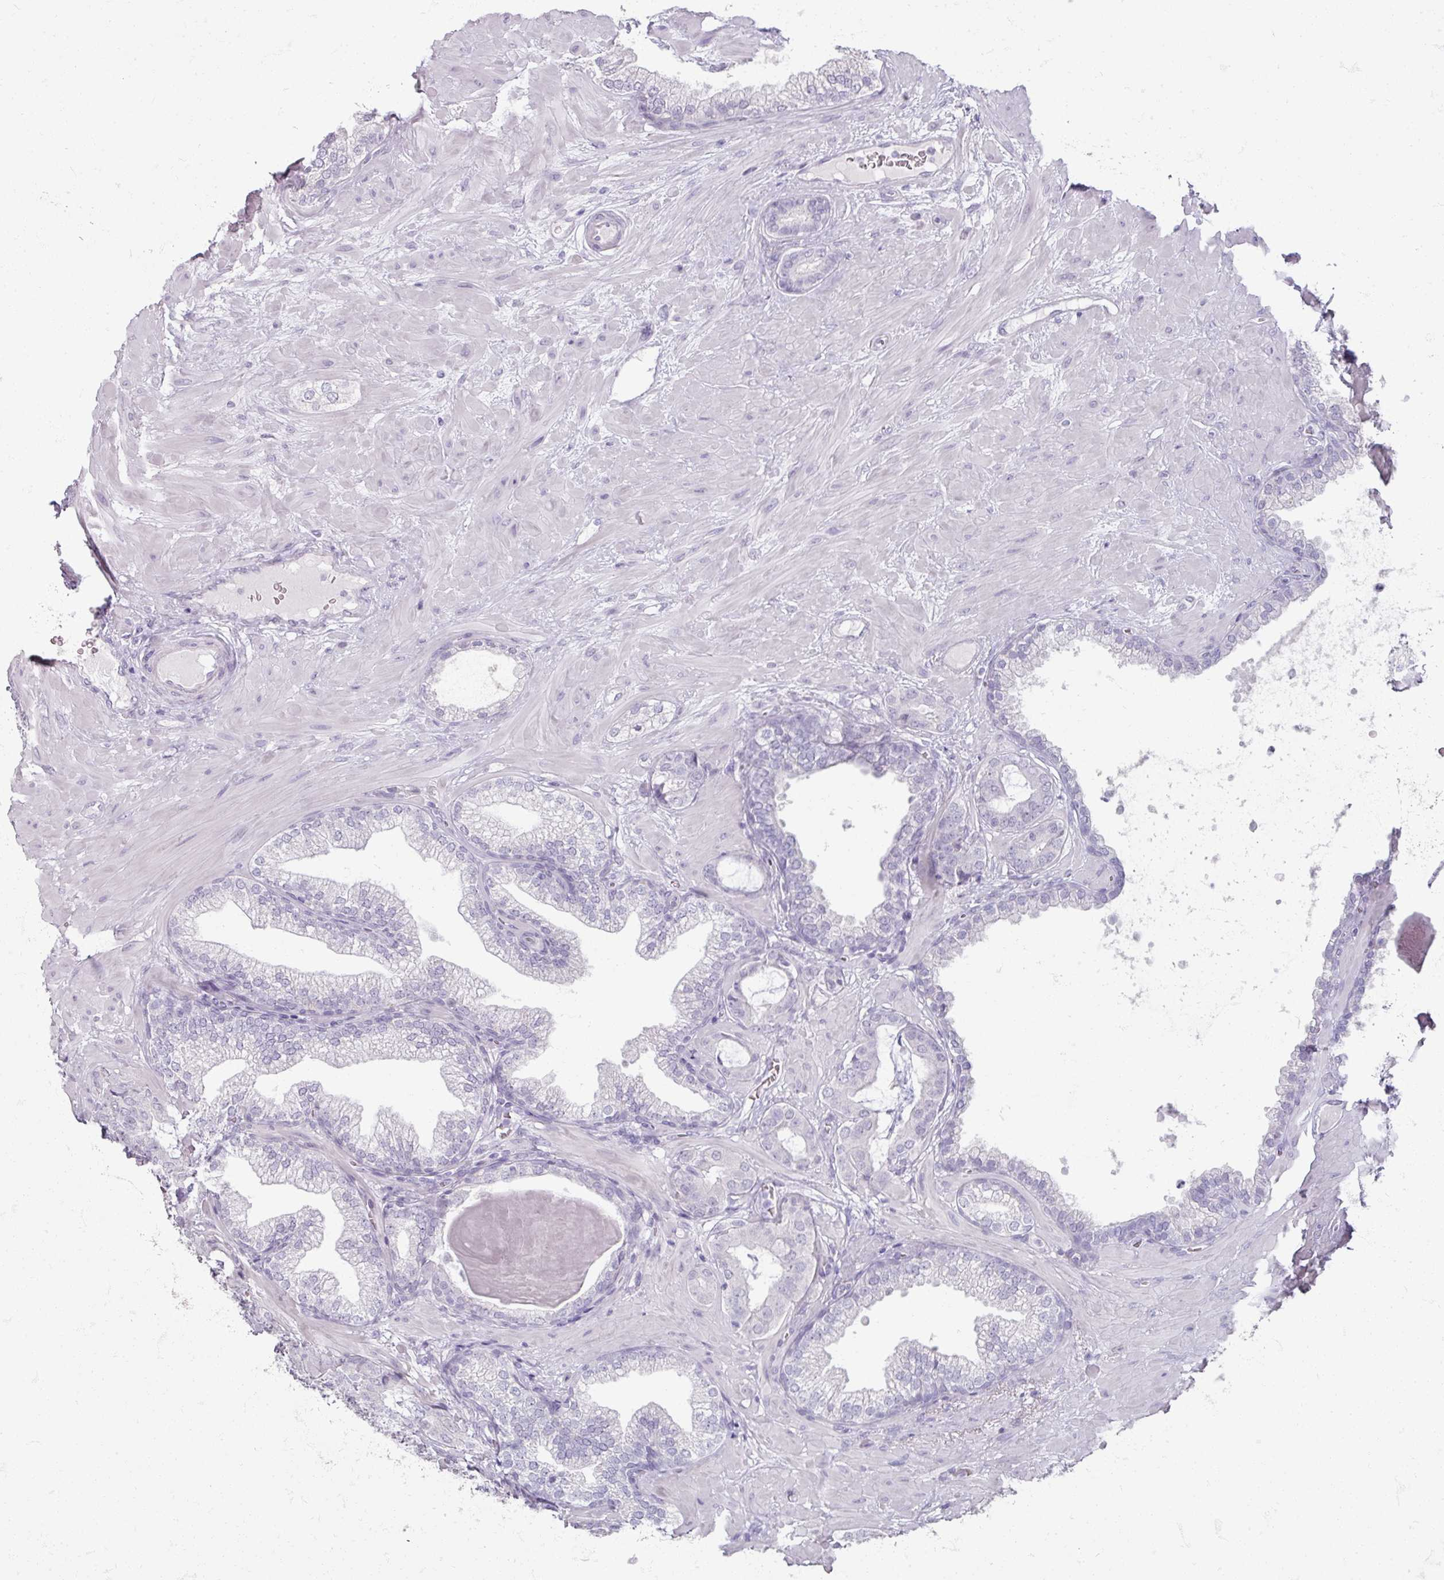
{"staining": {"intensity": "negative", "quantity": "none", "location": "none"}, "tissue": "prostate cancer", "cell_type": "Tumor cells", "image_type": "cancer", "snomed": [{"axis": "morphology", "description": "Adenocarcinoma, Low grade"}, {"axis": "topography", "description": "Prostate"}], "caption": "A histopathology image of prostate cancer stained for a protein shows no brown staining in tumor cells.", "gene": "TG", "patient": {"sex": "male", "age": 61}}